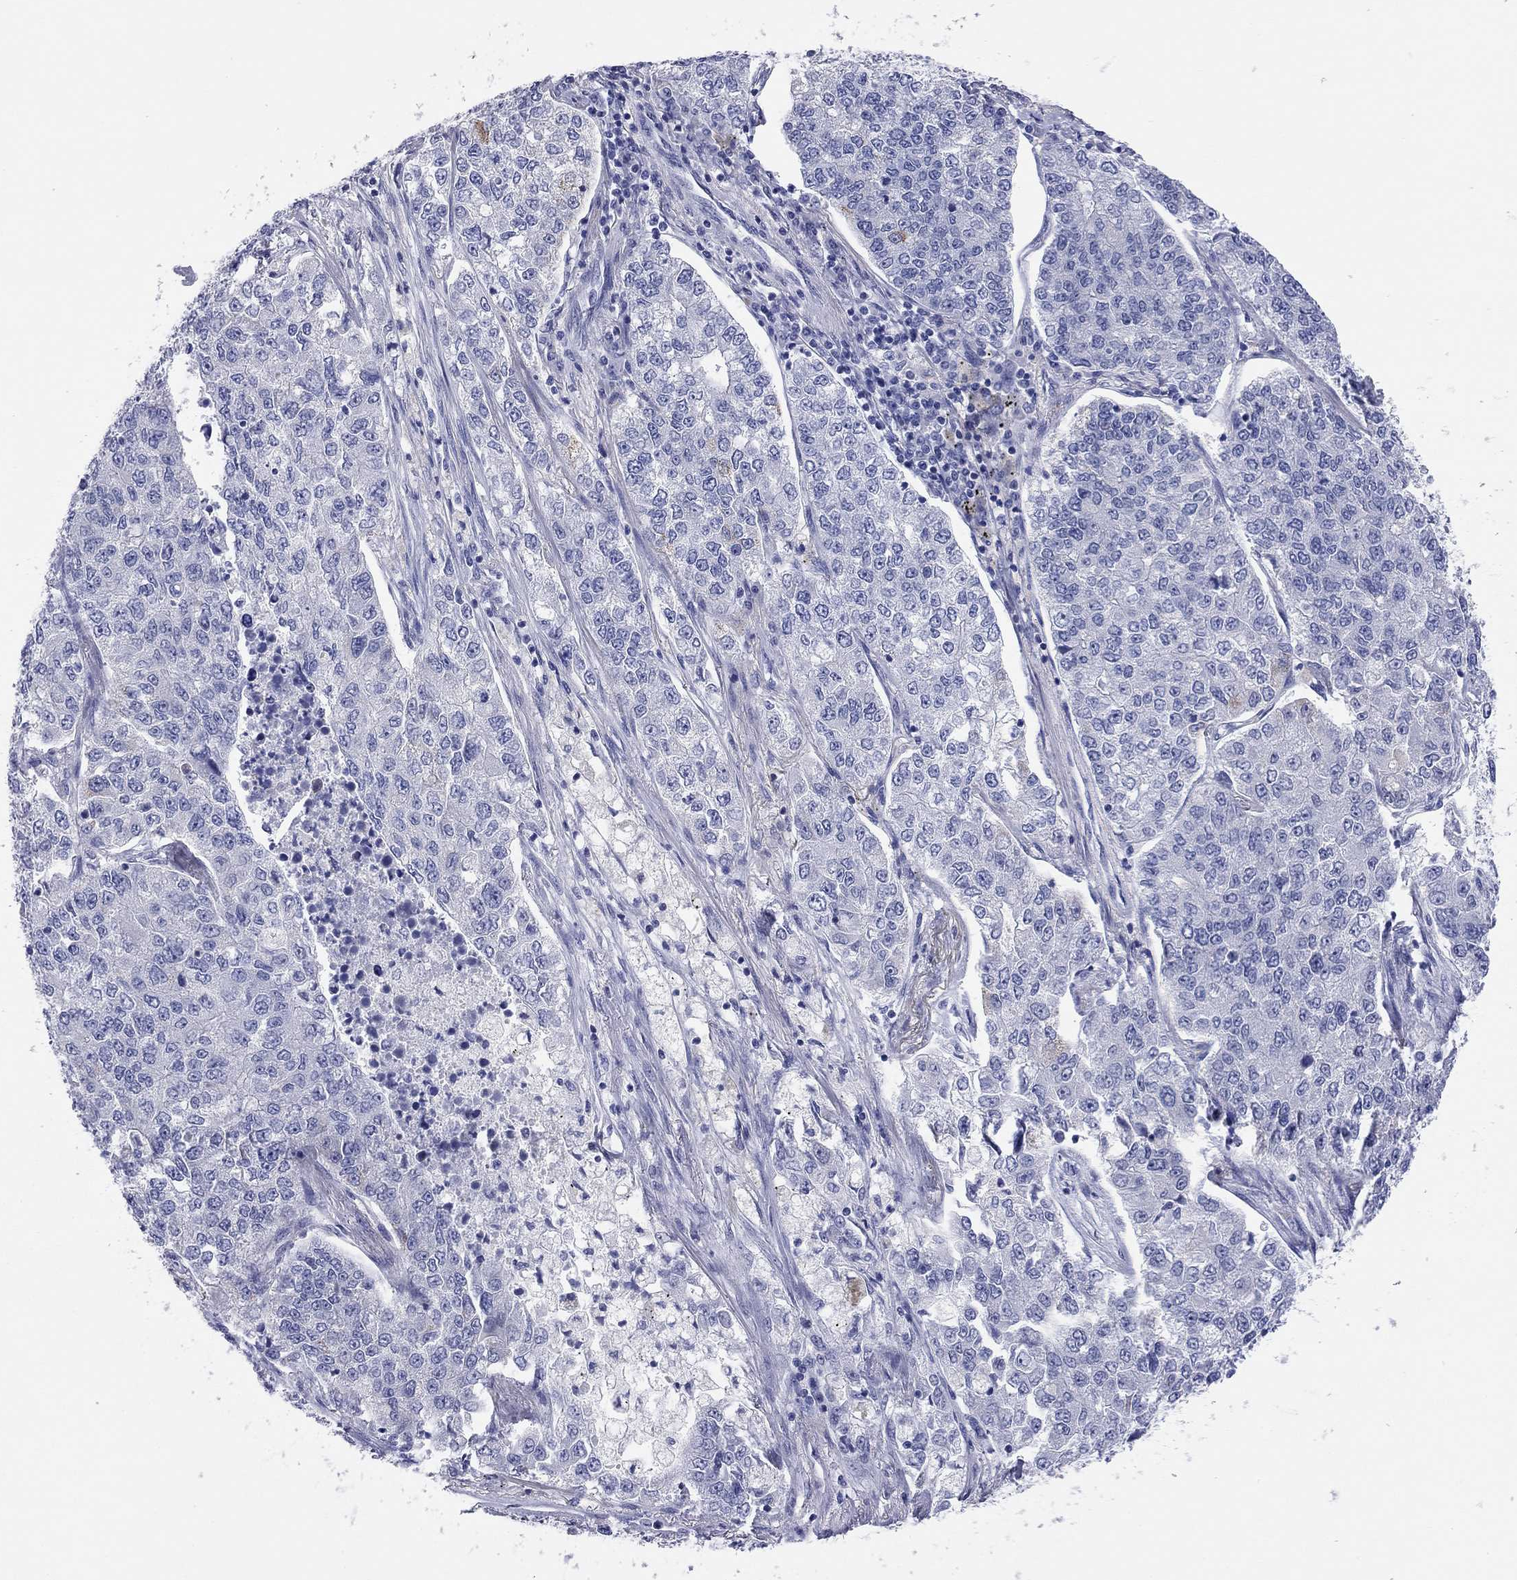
{"staining": {"intensity": "negative", "quantity": "none", "location": "none"}, "tissue": "lung cancer", "cell_type": "Tumor cells", "image_type": "cancer", "snomed": [{"axis": "morphology", "description": "Adenocarcinoma, NOS"}, {"axis": "topography", "description": "Lung"}], "caption": "Immunohistochemistry (IHC) micrograph of adenocarcinoma (lung) stained for a protein (brown), which displays no positivity in tumor cells.", "gene": "TMEM221", "patient": {"sex": "male", "age": 49}}